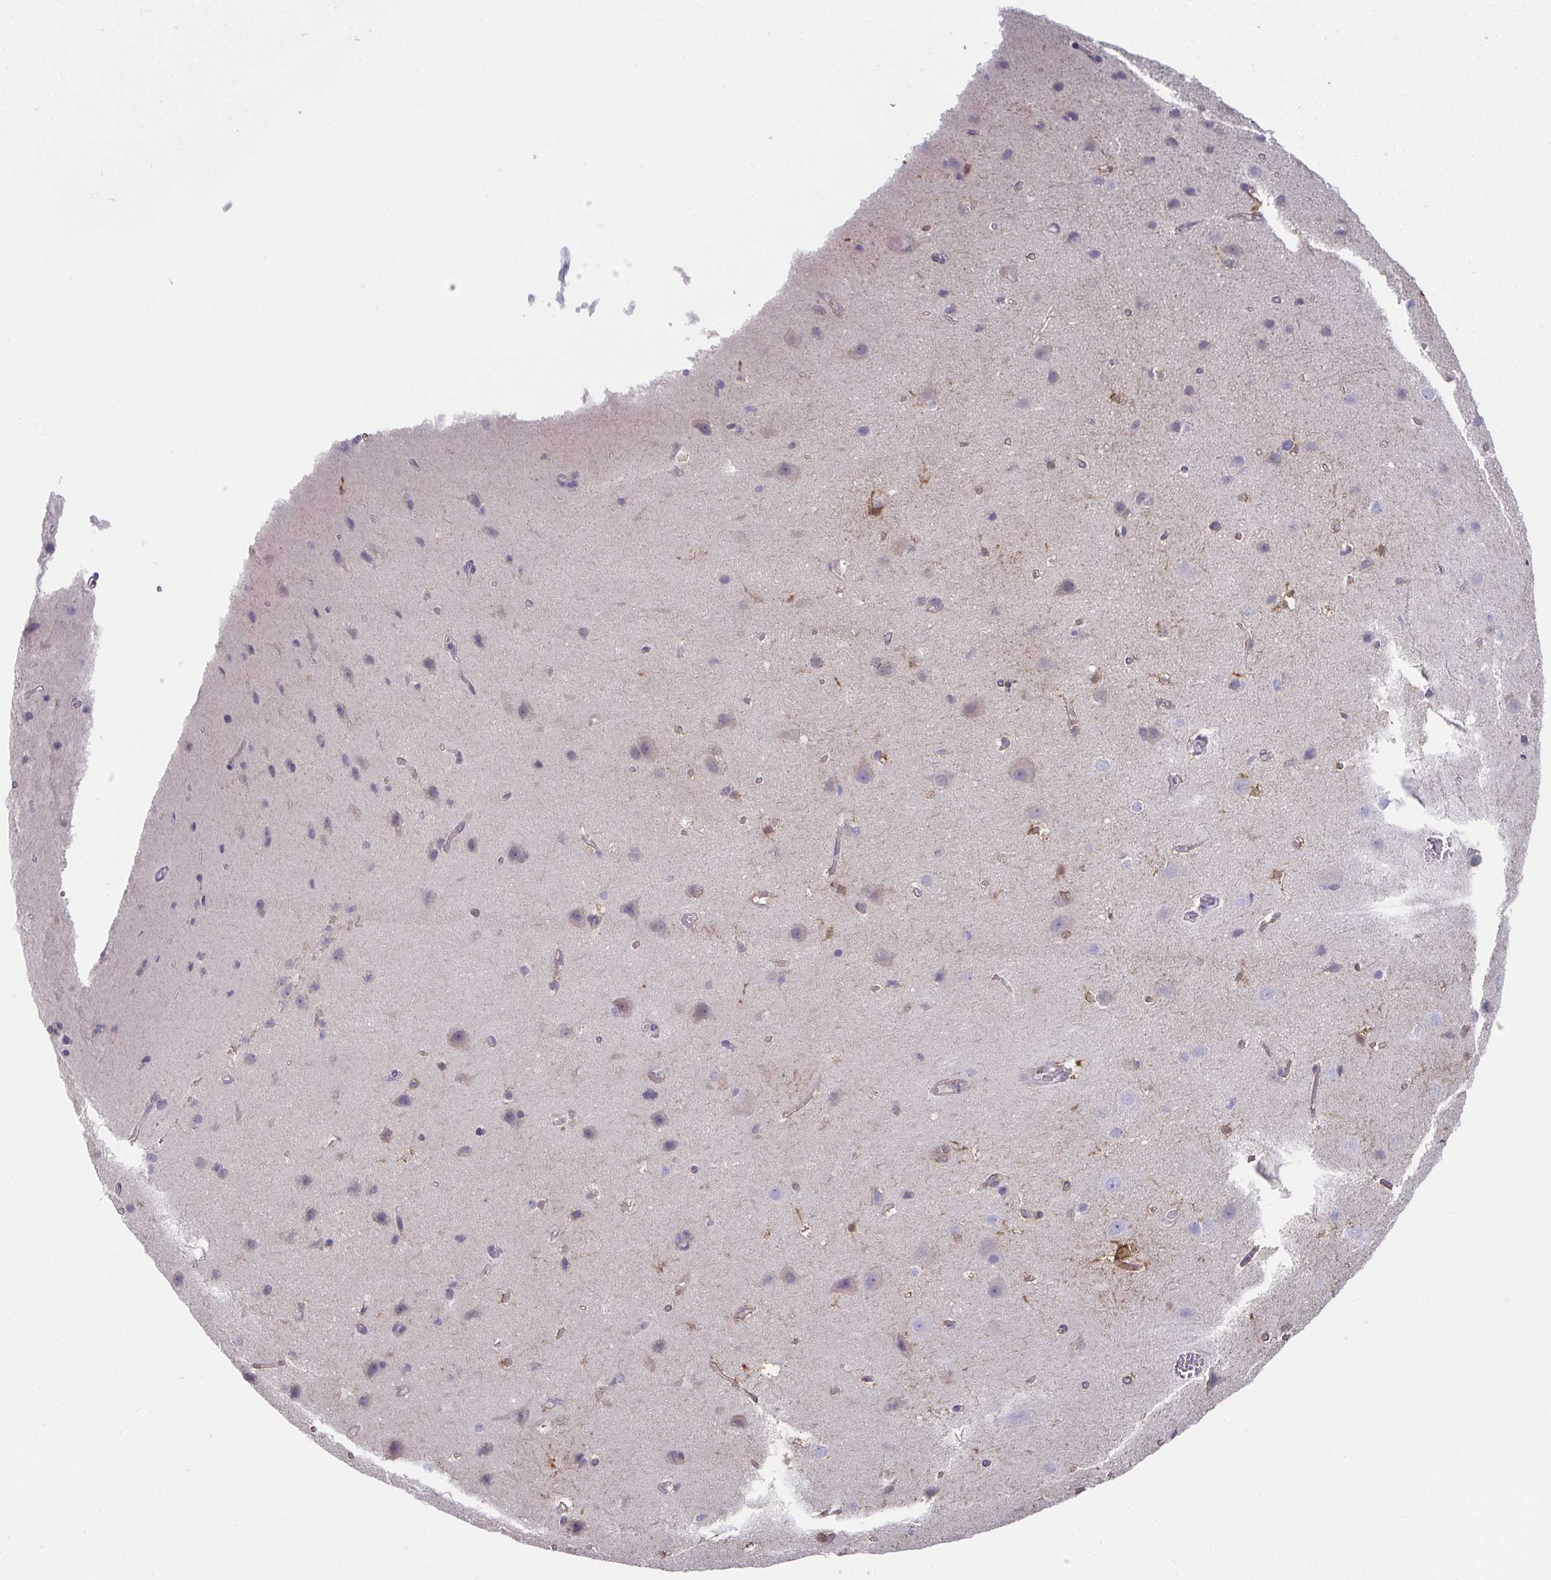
{"staining": {"intensity": "negative", "quantity": "none", "location": "none"}, "tissue": "cerebral cortex", "cell_type": "Endothelial cells", "image_type": "normal", "snomed": [{"axis": "morphology", "description": "Normal tissue, NOS"}, {"axis": "topography", "description": "Cerebral cortex"}], "caption": "Endothelial cells are negative for brown protein staining in normal cerebral cortex. (DAB immunohistochemistry visualized using brightfield microscopy, high magnification).", "gene": "RBP1", "patient": {"sex": "male", "age": 37}}